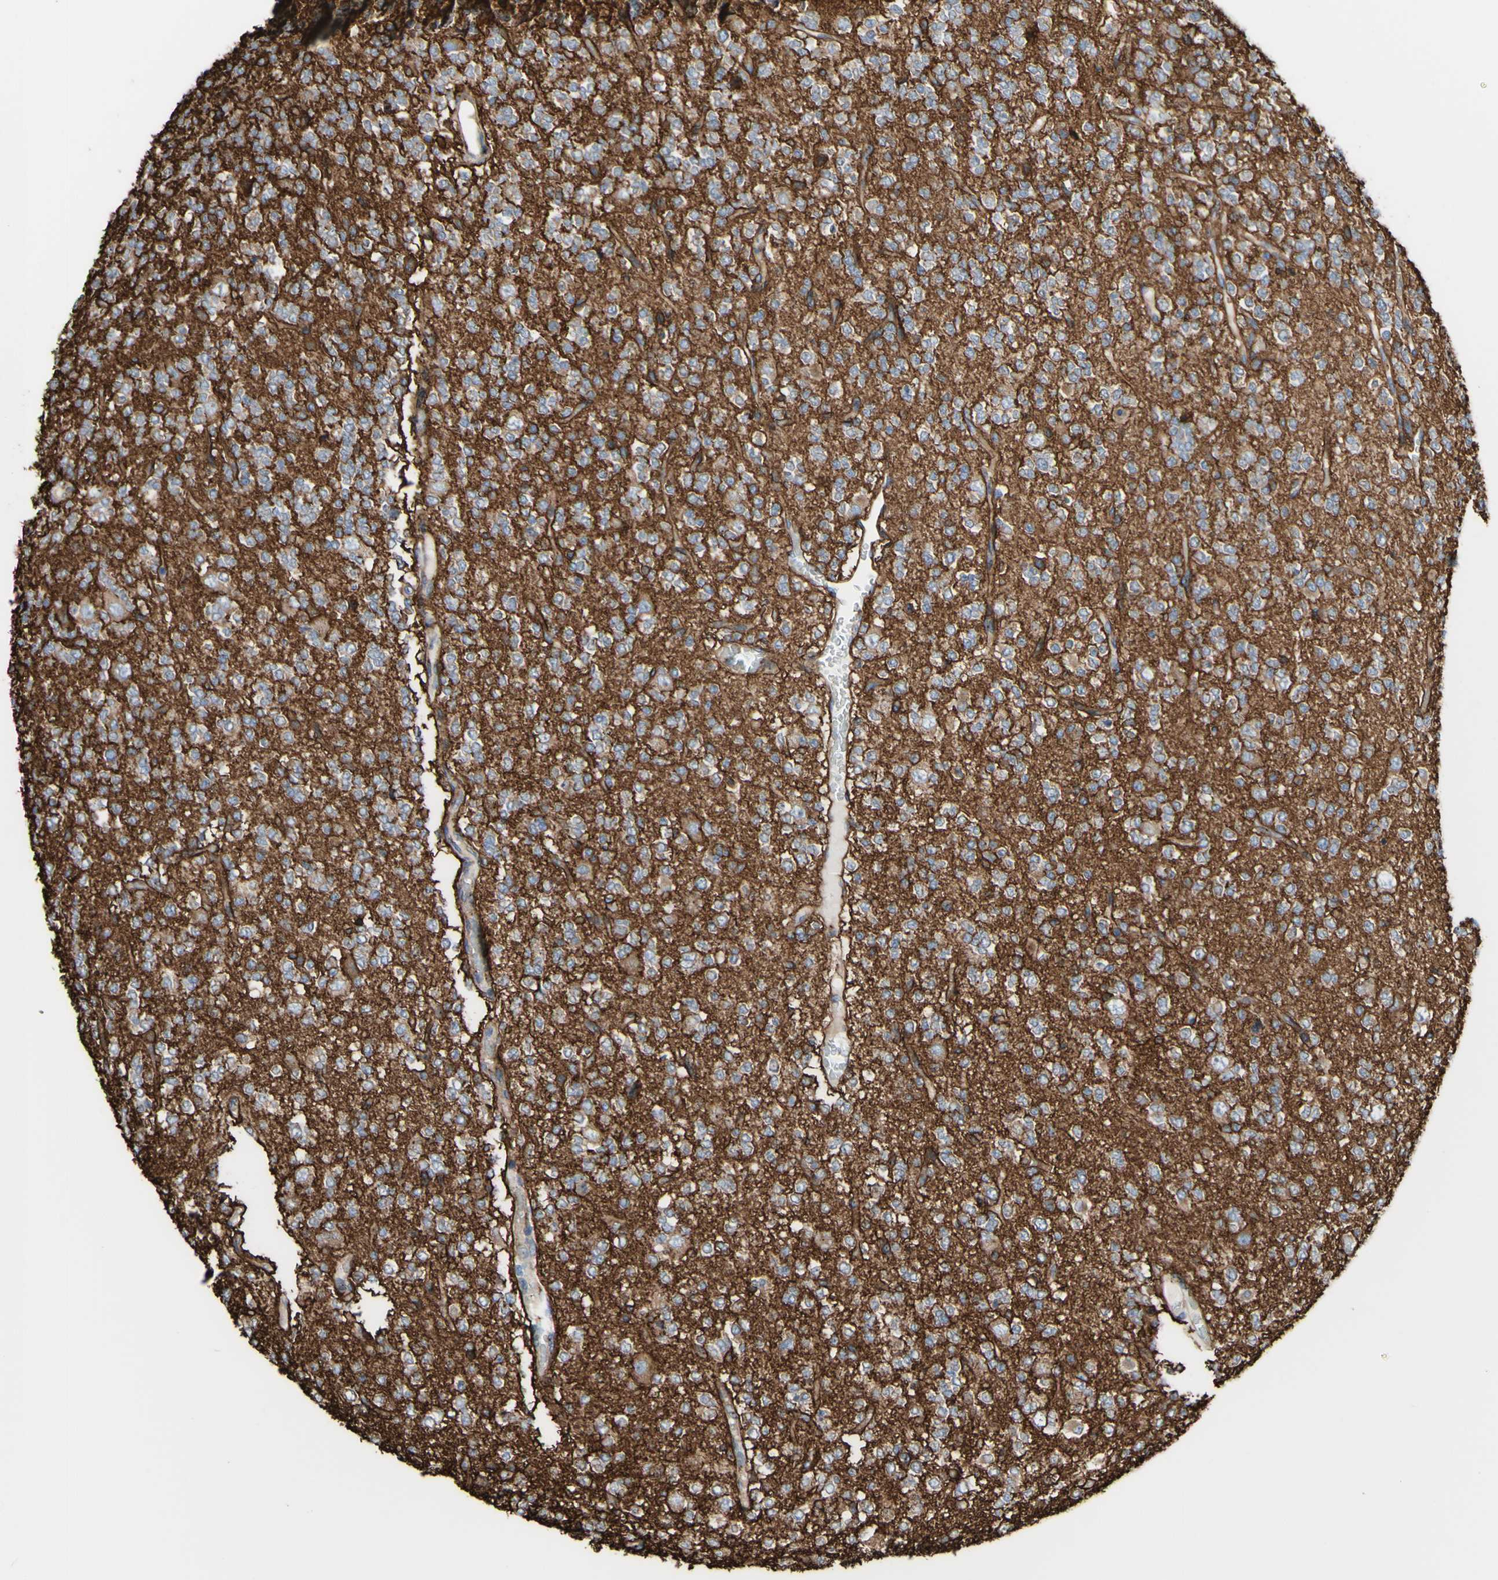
{"staining": {"intensity": "weak", "quantity": ">75%", "location": "cytoplasmic/membranous"}, "tissue": "glioma", "cell_type": "Tumor cells", "image_type": "cancer", "snomed": [{"axis": "morphology", "description": "Glioma, malignant, Low grade"}, {"axis": "topography", "description": "Brain"}], "caption": "Immunohistochemical staining of human glioma demonstrates weak cytoplasmic/membranous protein staining in approximately >75% of tumor cells.", "gene": "LRIG3", "patient": {"sex": "male", "age": 38}}